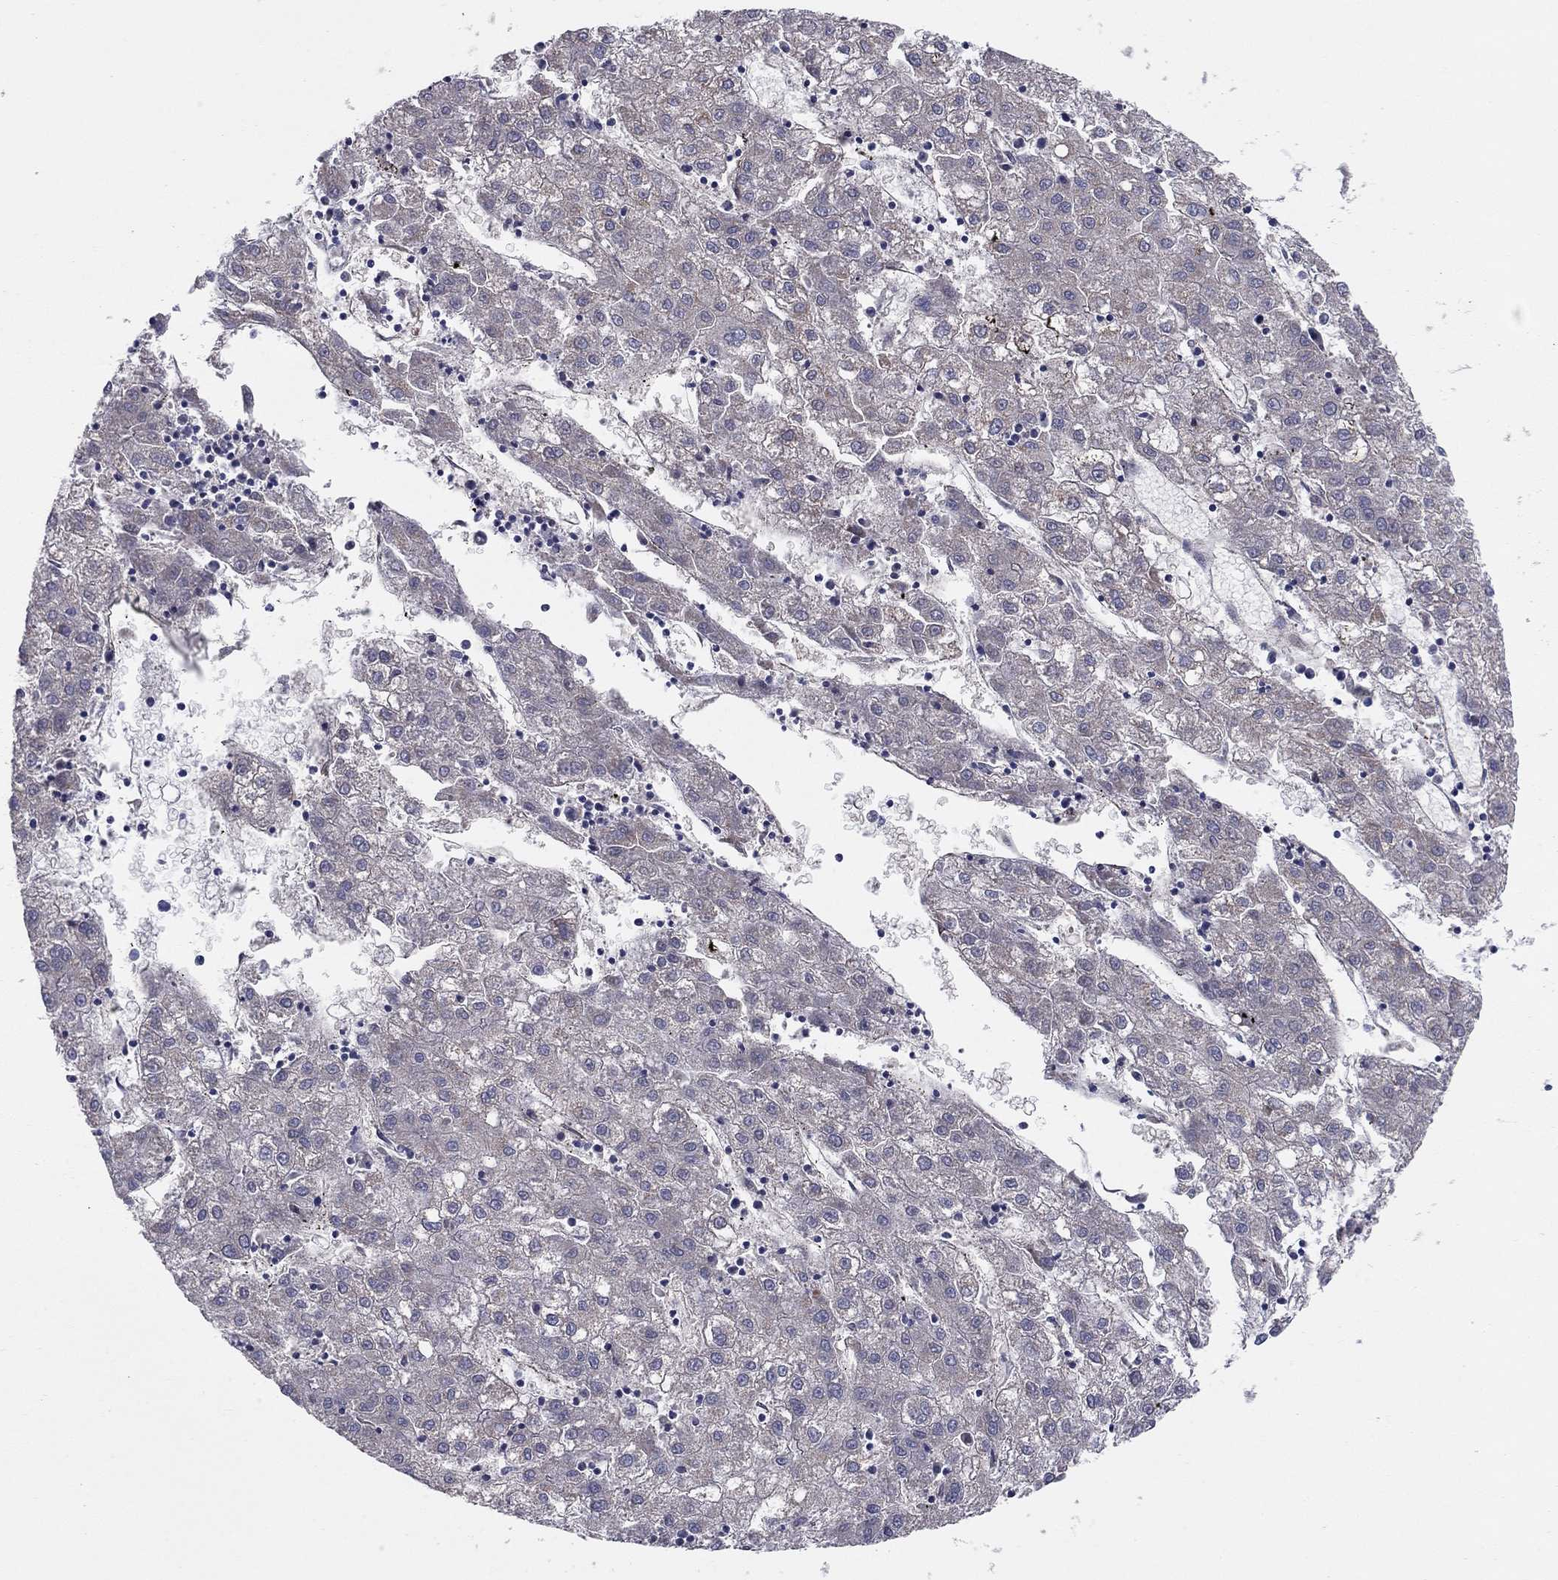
{"staining": {"intensity": "negative", "quantity": "none", "location": "none"}, "tissue": "liver cancer", "cell_type": "Tumor cells", "image_type": "cancer", "snomed": [{"axis": "morphology", "description": "Carcinoma, Hepatocellular, NOS"}, {"axis": "topography", "description": "Liver"}], "caption": "Immunohistochemistry (IHC) of liver cancer displays no expression in tumor cells.", "gene": "EMP2", "patient": {"sex": "male", "age": 72}}